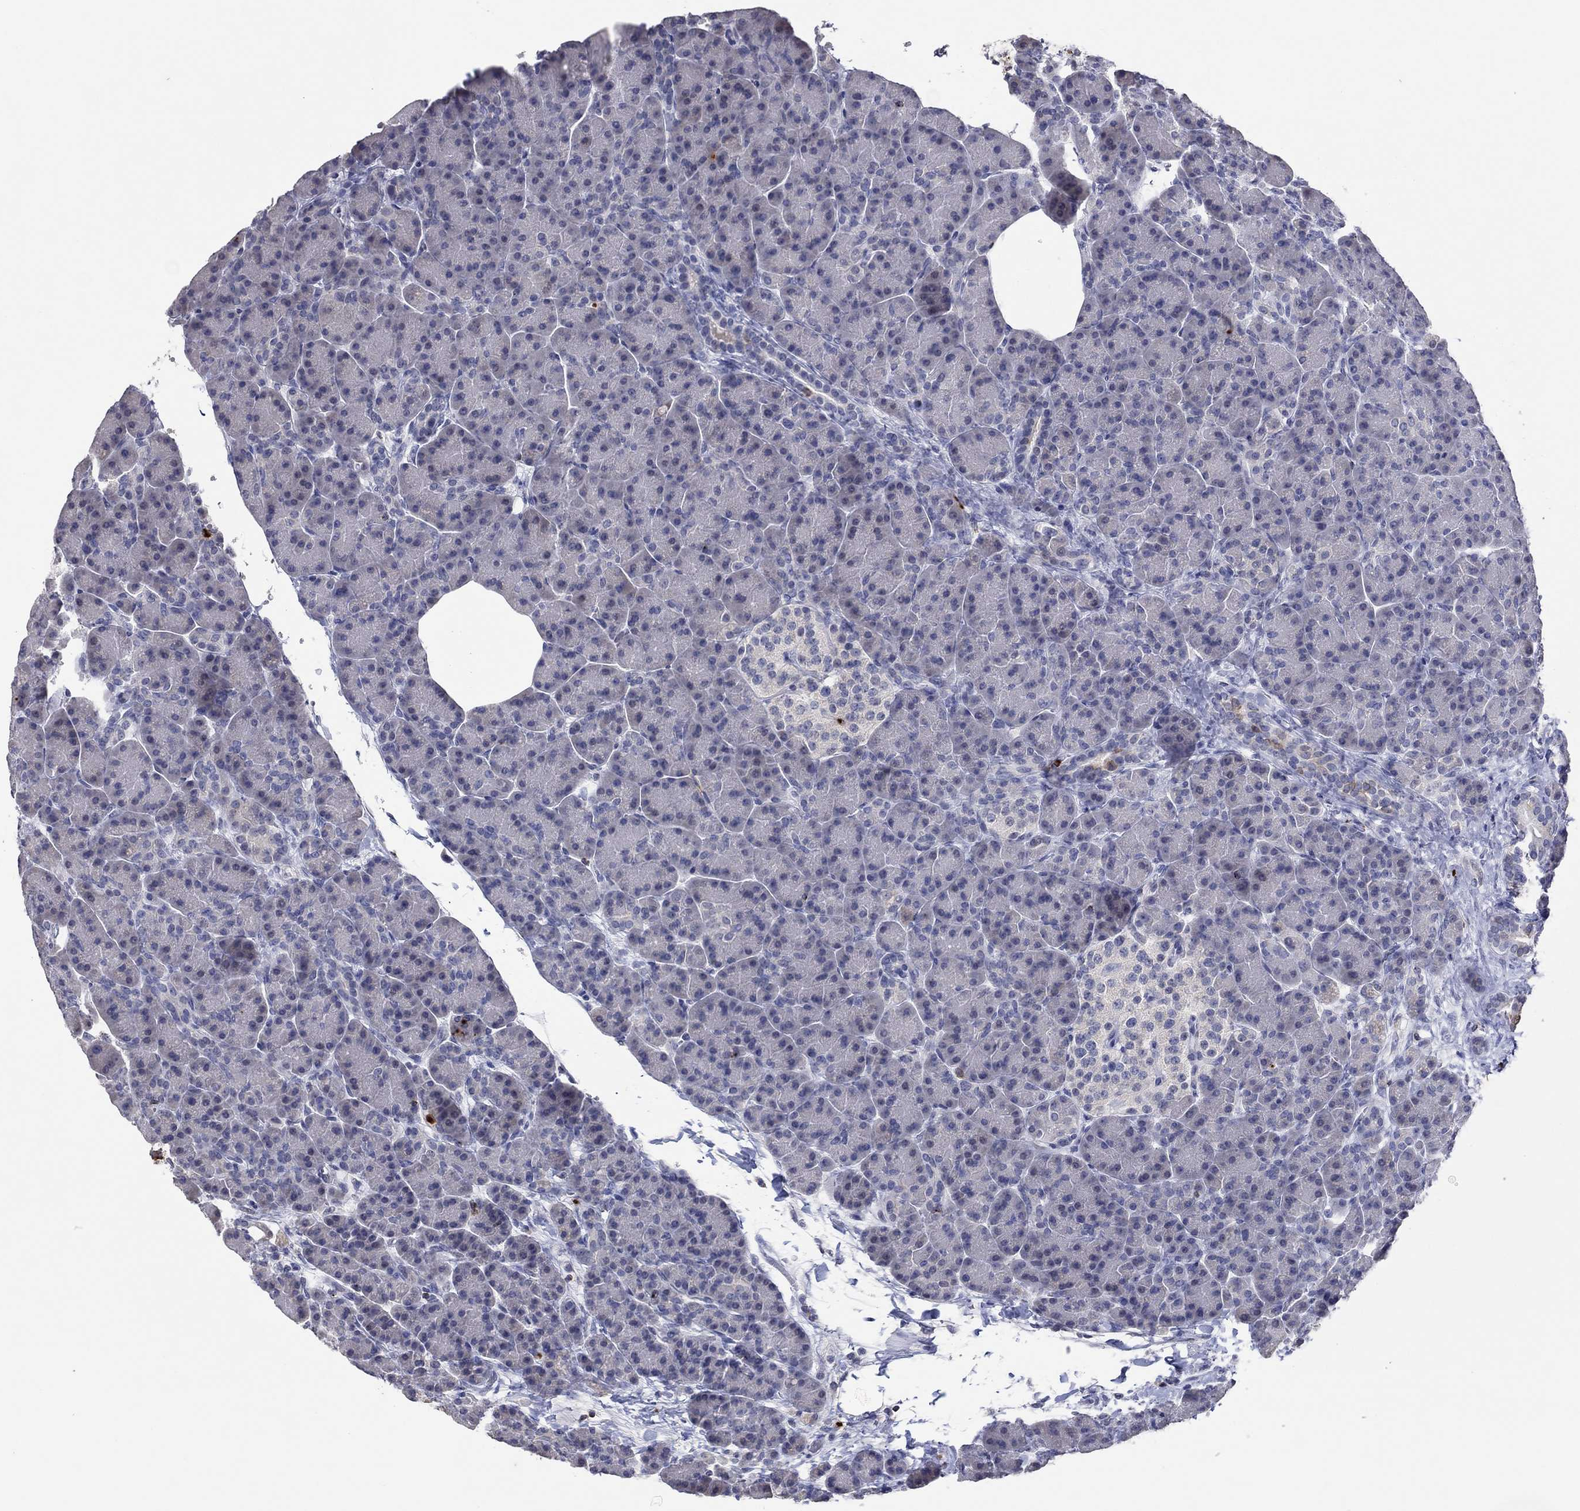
{"staining": {"intensity": "negative", "quantity": "none", "location": "none"}, "tissue": "pancreas", "cell_type": "Exocrine glandular cells", "image_type": "normal", "snomed": [{"axis": "morphology", "description": "Normal tissue, NOS"}, {"axis": "topography", "description": "Pancreas"}], "caption": "Immunohistochemistry of benign human pancreas displays no staining in exocrine glandular cells.", "gene": "CCL5", "patient": {"sex": "female", "age": 63}}